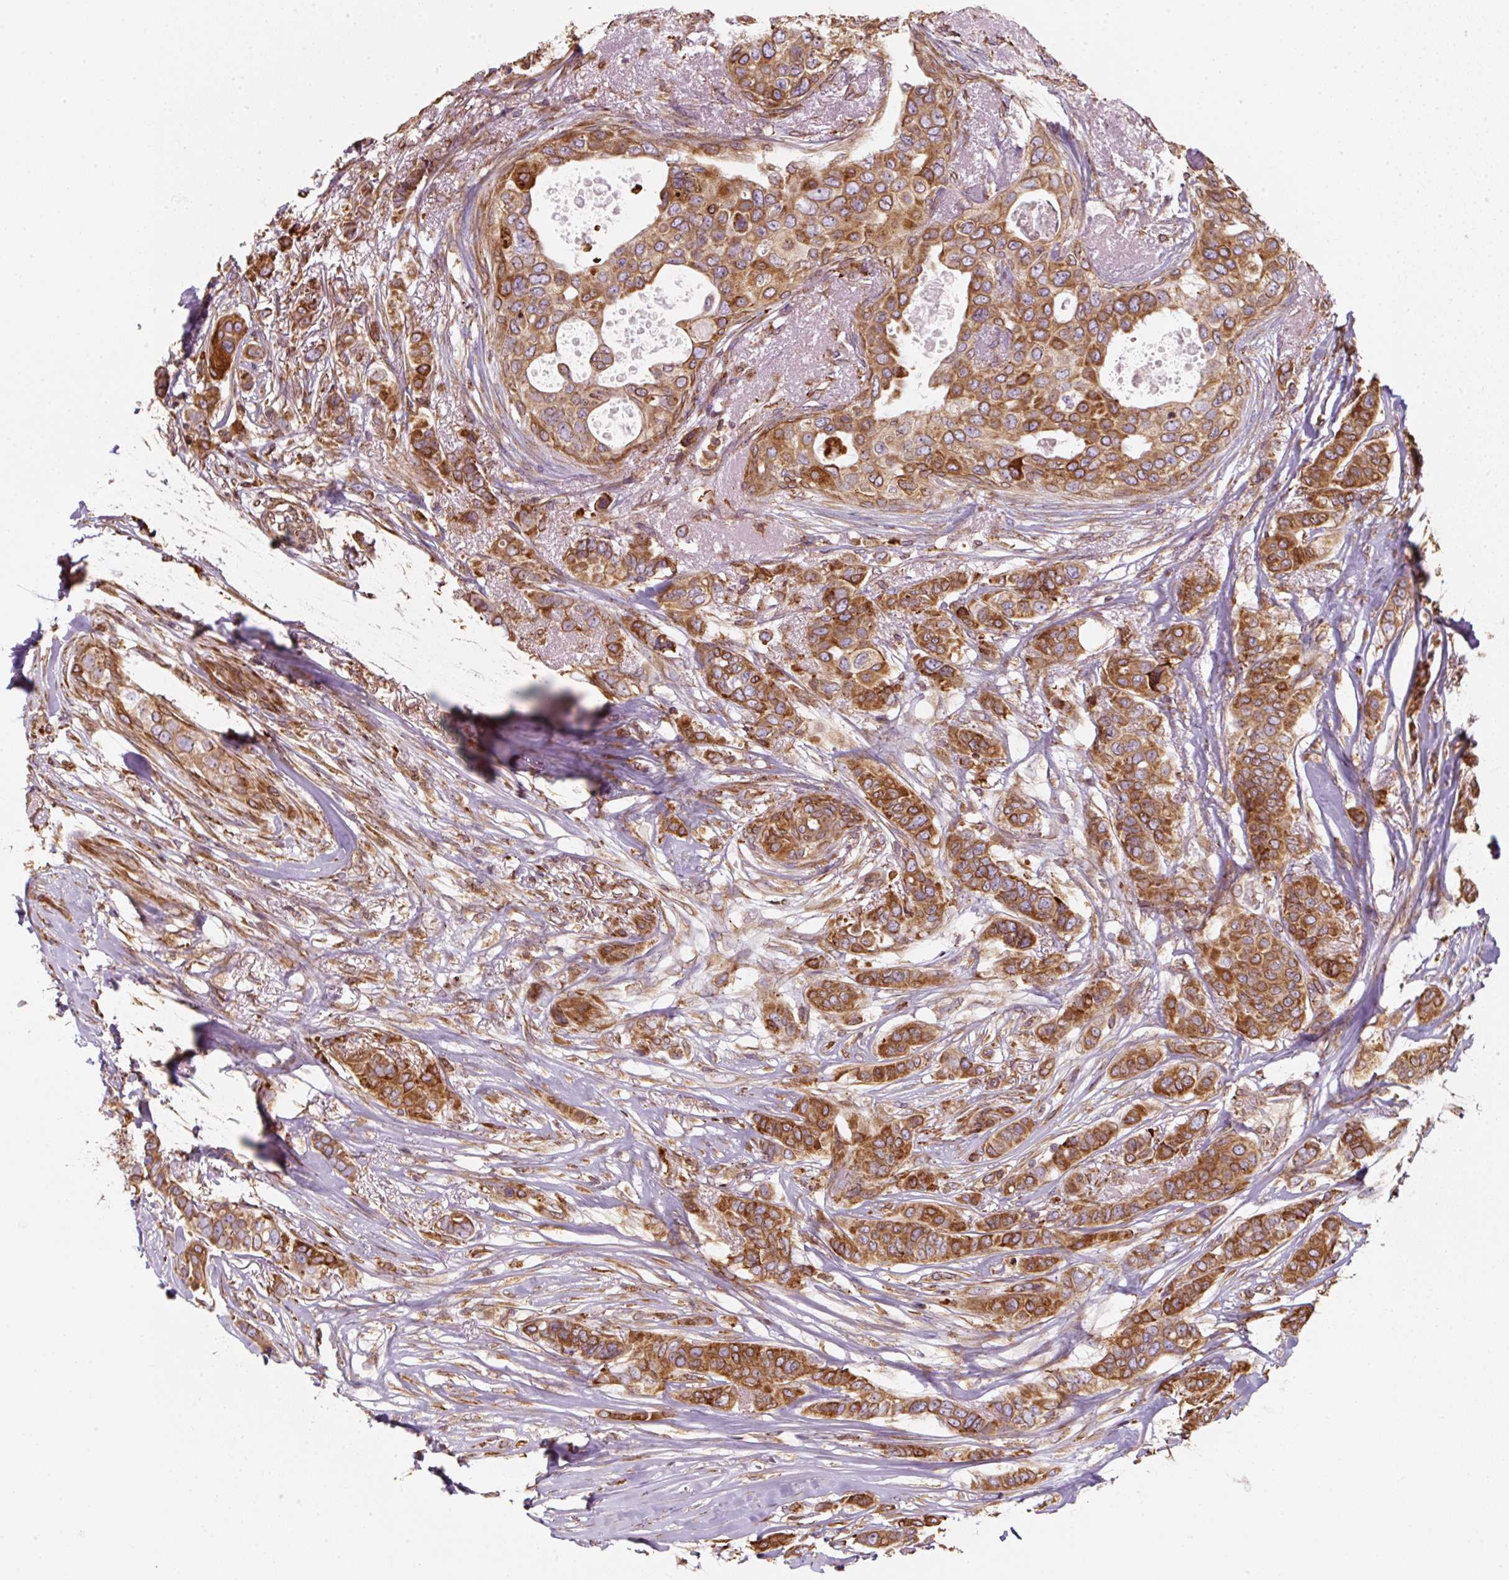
{"staining": {"intensity": "strong", "quantity": ">75%", "location": "cytoplasmic/membranous"}, "tissue": "breast cancer", "cell_type": "Tumor cells", "image_type": "cancer", "snomed": [{"axis": "morphology", "description": "Lobular carcinoma"}, {"axis": "topography", "description": "Breast"}], "caption": "Brown immunohistochemical staining in human breast cancer demonstrates strong cytoplasmic/membranous positivity in approximately >75% of tumor cells. Using DAB (brown) and hematoxylin (blue) stains, captured at high magnification using brightfield microscopy.", "gene": "PRKCSH", "patient": {"sex": "female", "age": 51}}